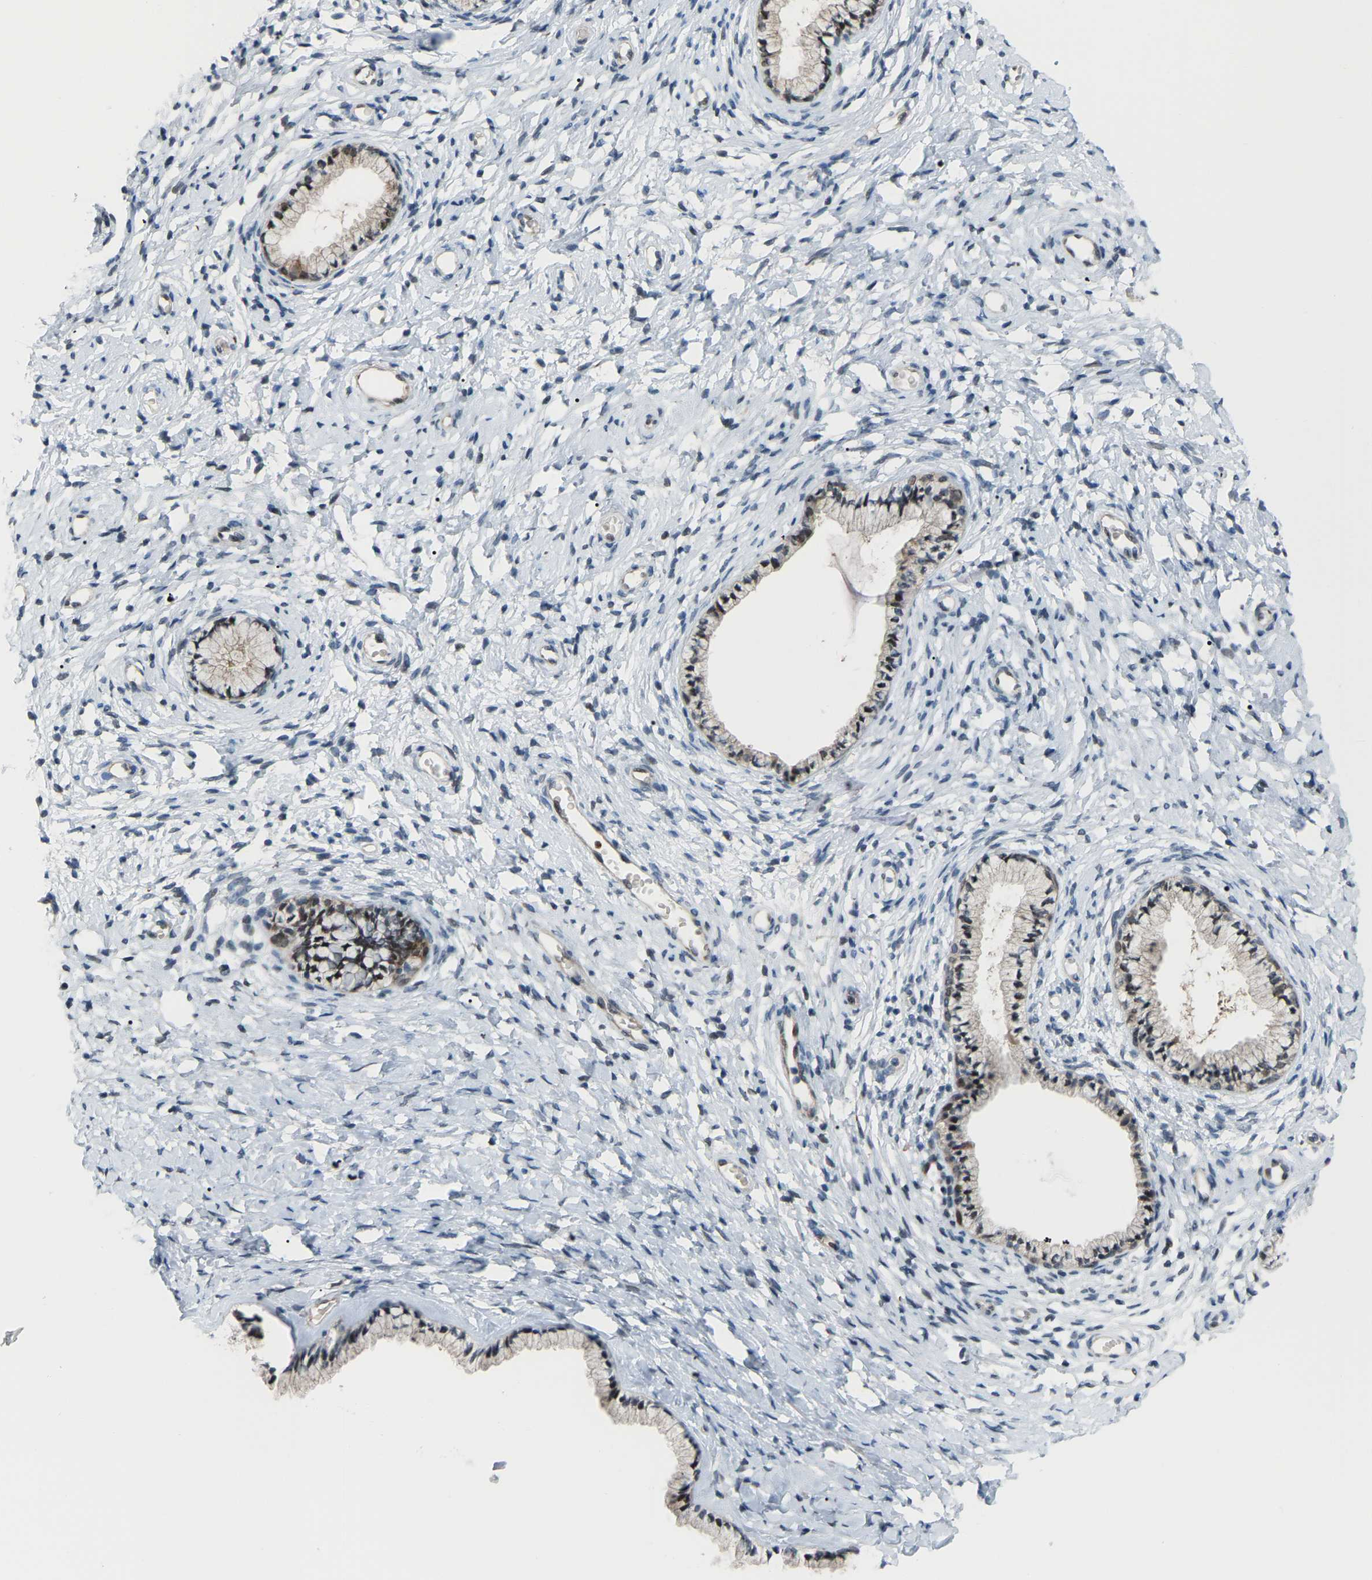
{"staining": {"intensity": "weak", "quantity": "25%-75%", "location": "nuclear"}, "tissue": "cervix", "cell_type": "Glandular cells", "image_type": "normal", "snomed": [{"axis": "morphology", "description": "Normal tissue, NOS"}, {"axis": "topography", "description": "Cervix"}], "caption": "The micrograph displays staining of benign cervix, revealing weak nuclear protein expression (brown color) within glandular cells.", "gene": "CROT", "patient": {"sex": "female", "age": 72}}